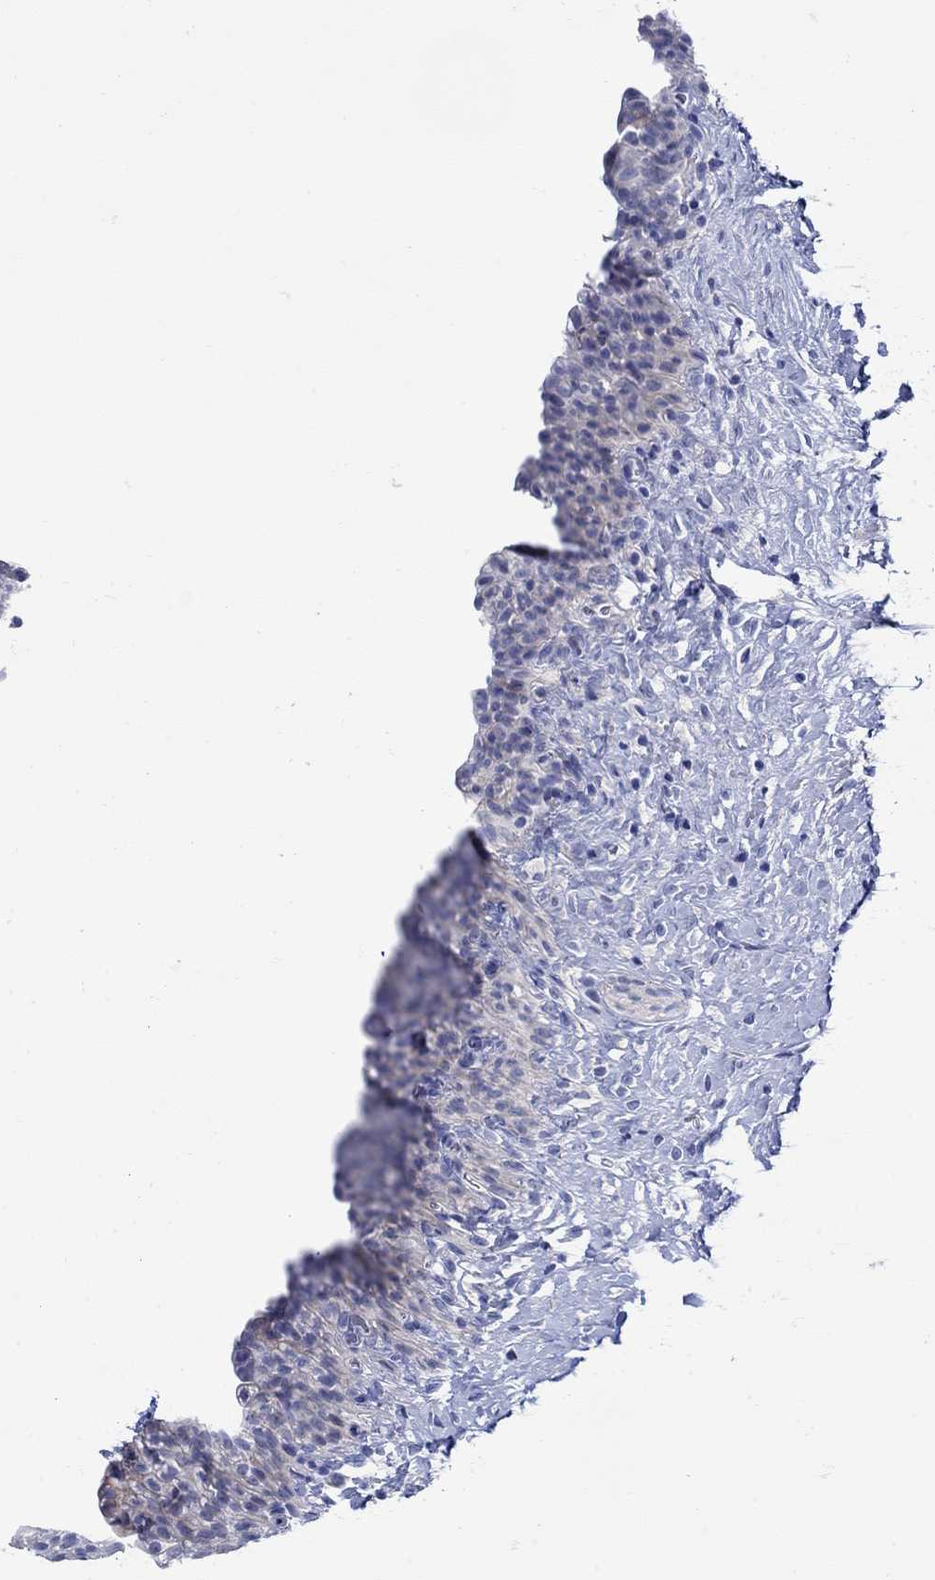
{"staining": {"intensity": "negative", "quantity": "none", "location": "none"}, "tissue": "urinary bladder", "cell_type": "Urothelial cells", "image_type": "normal", "snomed": [{"axis": "morphology", "description": "Normal tissue, NOS"}, {"axis": "topography", "description": "Urinary bladder"}], "caption": "Urothelial cells are negative for protein expression in unremarkable human urinary bladder. Brightfield microscopy of IHC stained with DAB (brown) and hematoxylin (blue), captured at high magnification.", "gene": "ANKMY1", "patient": {"sex": "male", "age": 76}}